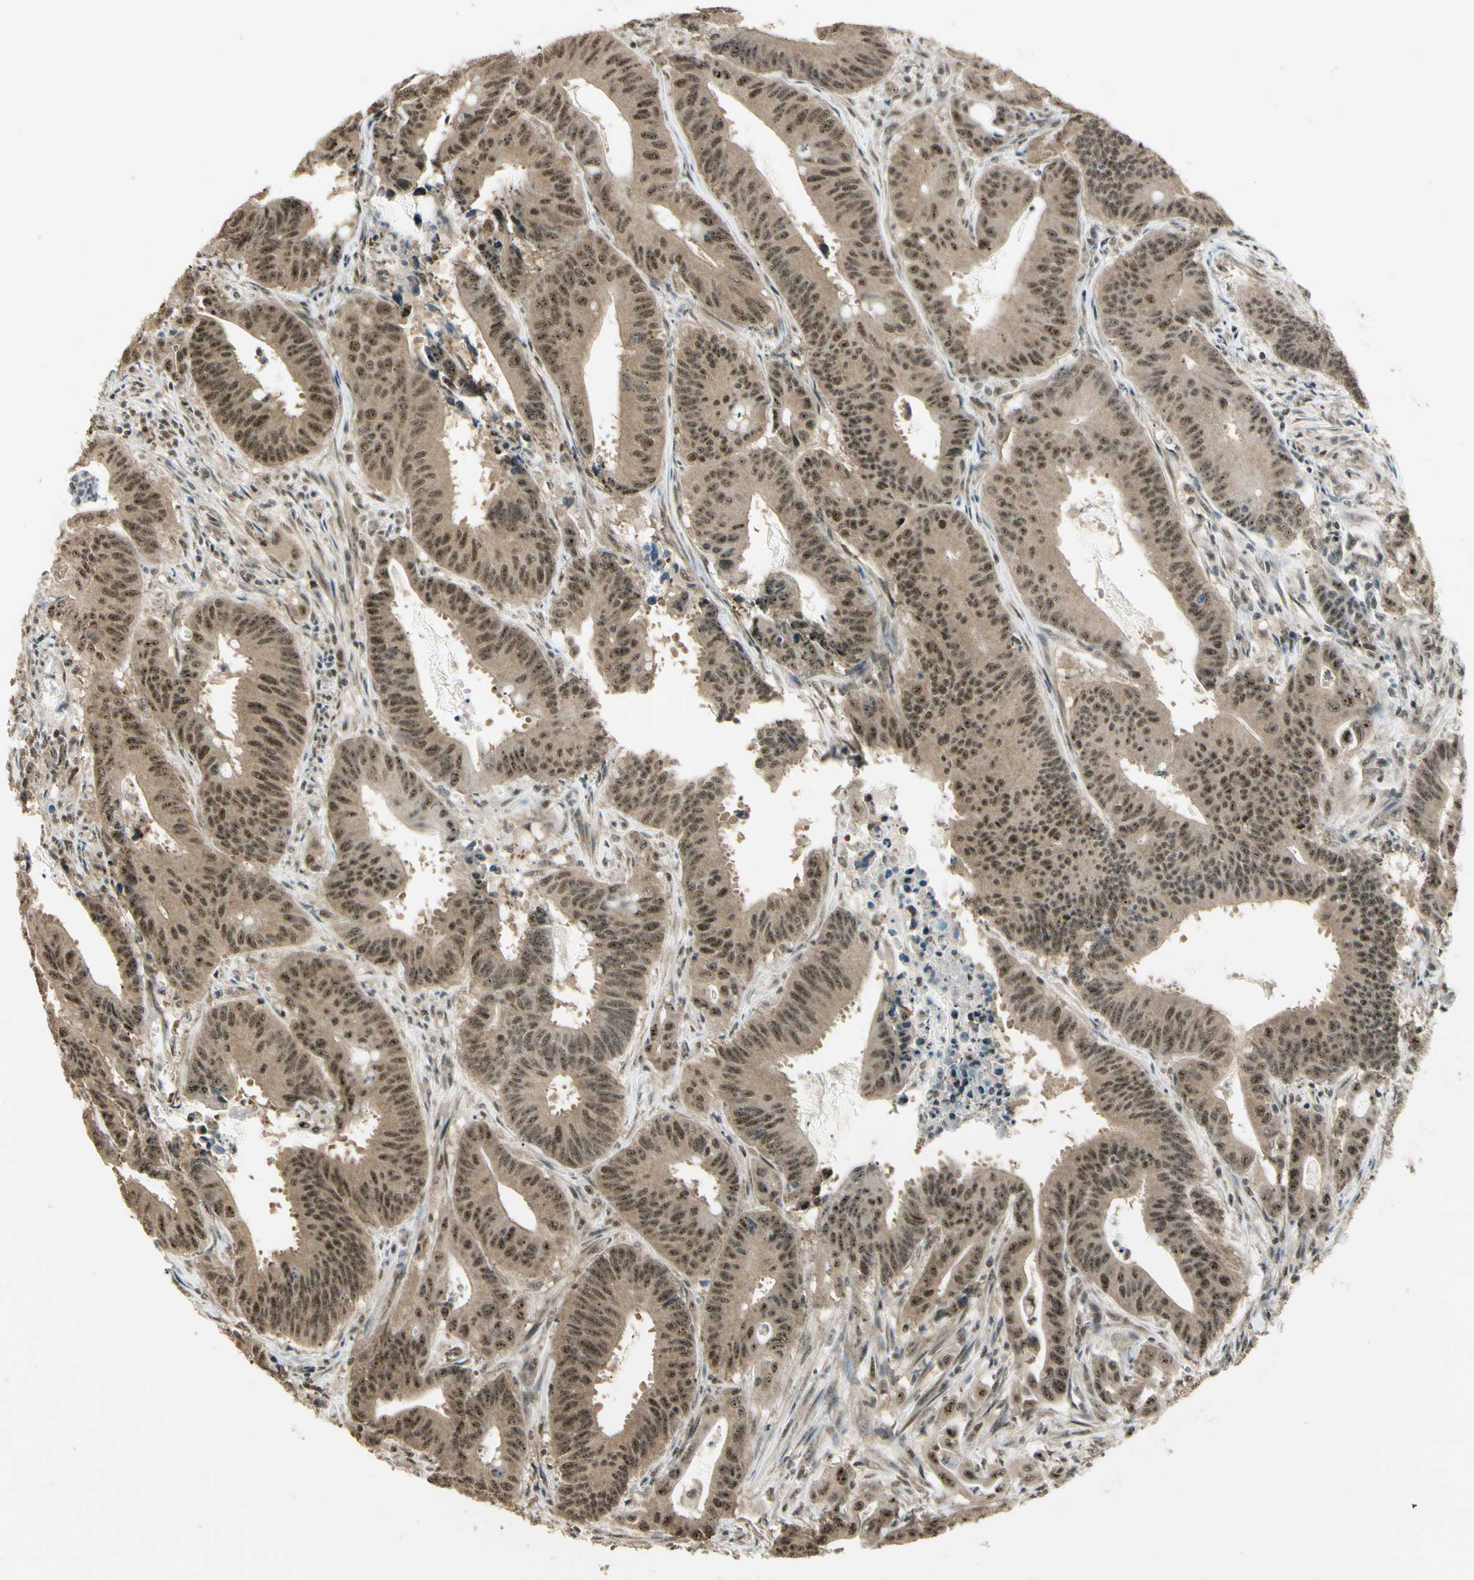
{"staining": {"intensity": "moderate", "quantity": "25%-75%", "location": "cytoplasmic/membranous,nuclear"}, "tissue": "colorectal cancer", "cell_type": "Tumor cells", "image_type": "cancer", "snomed": [{"axis": "morphology", "description": "Adenocarcinoma, NOS"}, {"axis": "topography", "description": "Colon"}], "caption": "Colorectal adenocarcinoma stained with DAB (3,3'-diaminobenzidine) immunohistochemistry displays medium levels of moderate cytoplasmic/membranous and nuclear expression in approximately 25%-75% of tumor cells.", "gene": "MCPH1", "patient": {"sex": "male", "age": 45}}